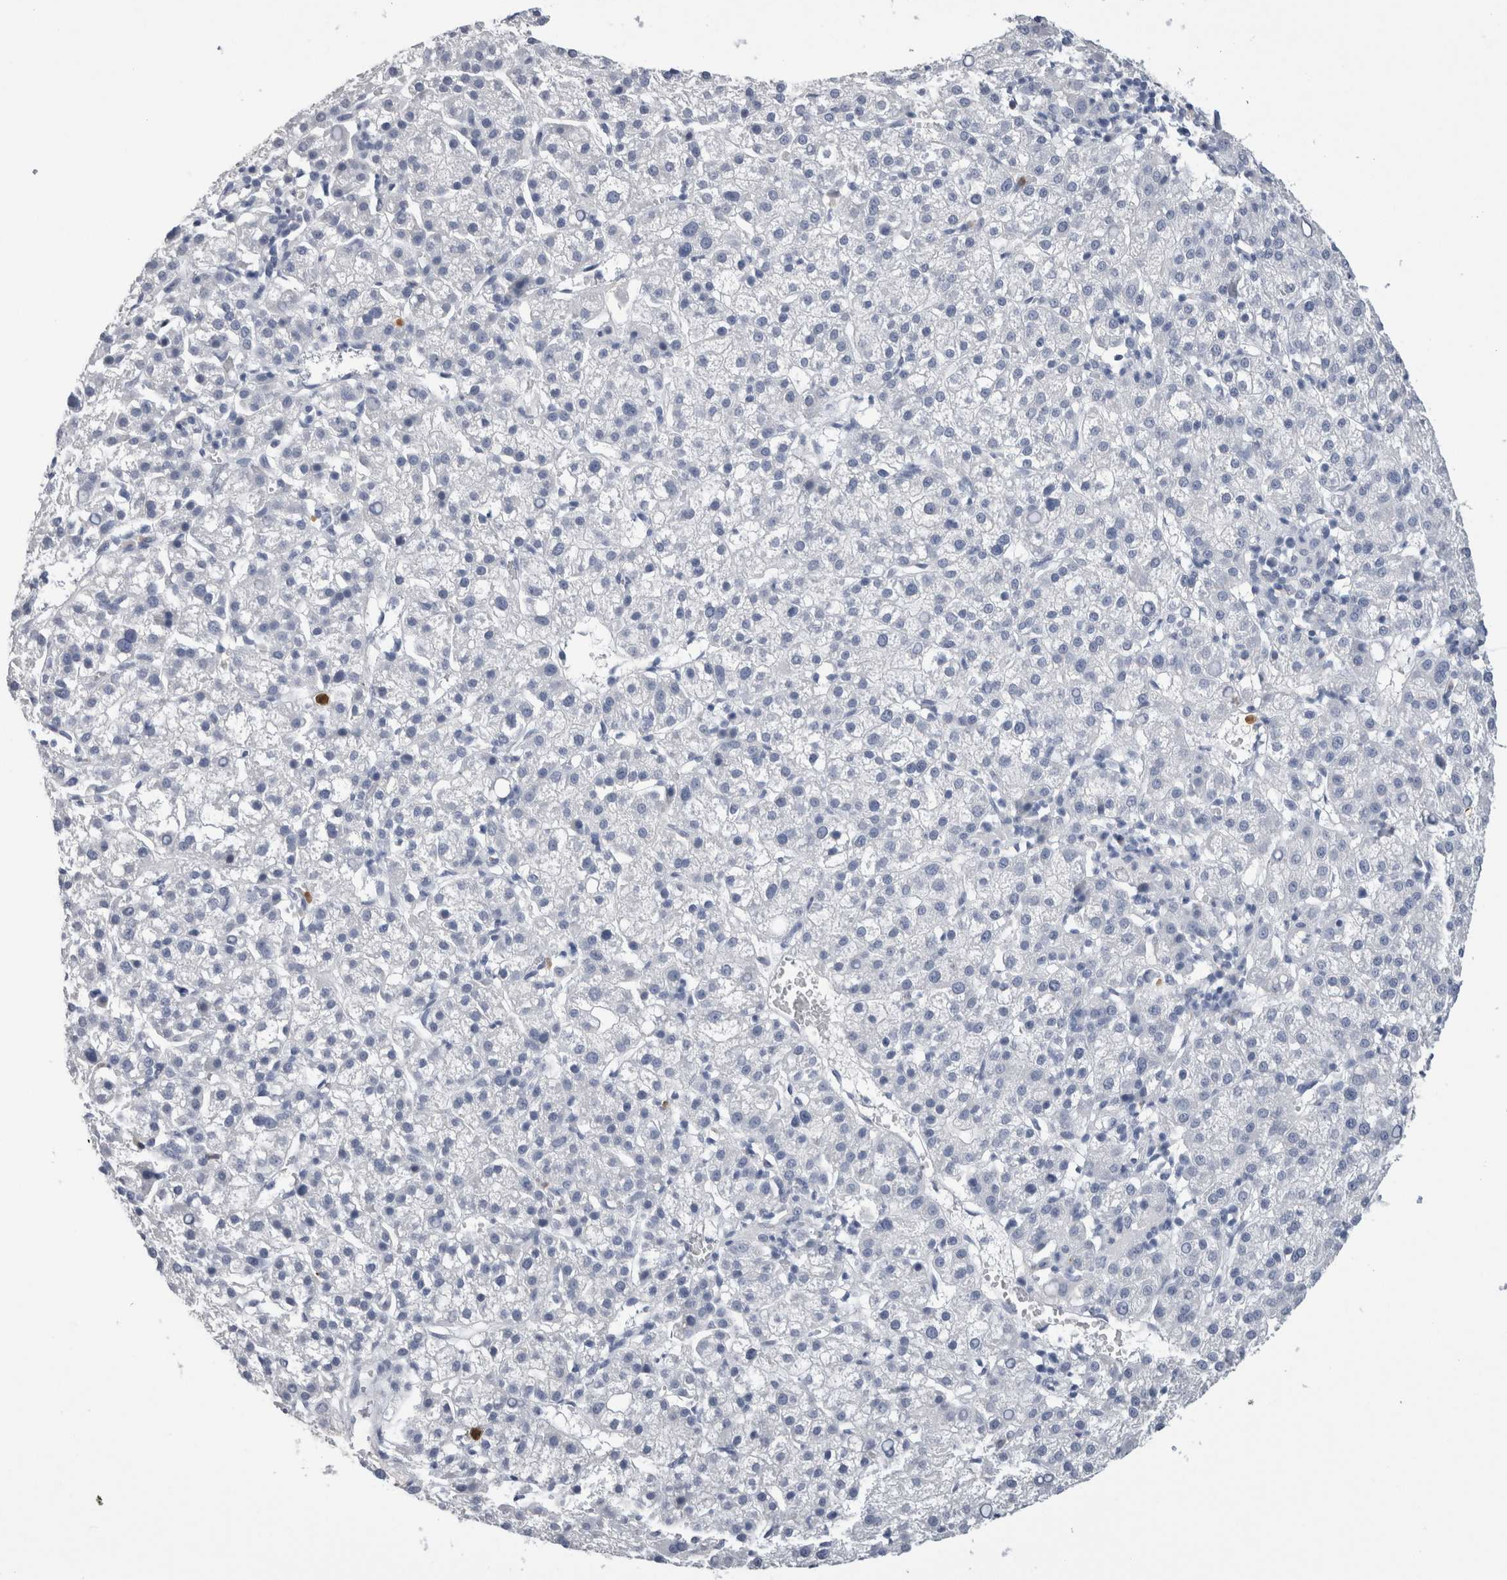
{"staining": {"intensity": "negative", "quantity": "none", "location": "none"}, "tissue": "liver cancer", "cell_type": "Tumor cells", "image_type": "cancer", "snomed": [{"axis": "morphology", "description": "Carcinoma, Hepatocellular, NOS"}, {"axis": "topography", "description": "Liver"}], "caption": "An image of liver cancer (hepatocellular carcinoma) stained for a protein reveals no brown staining in tumor cells.", "gene": "S100A12", "patient": {"sex": "female", "age": 58}}